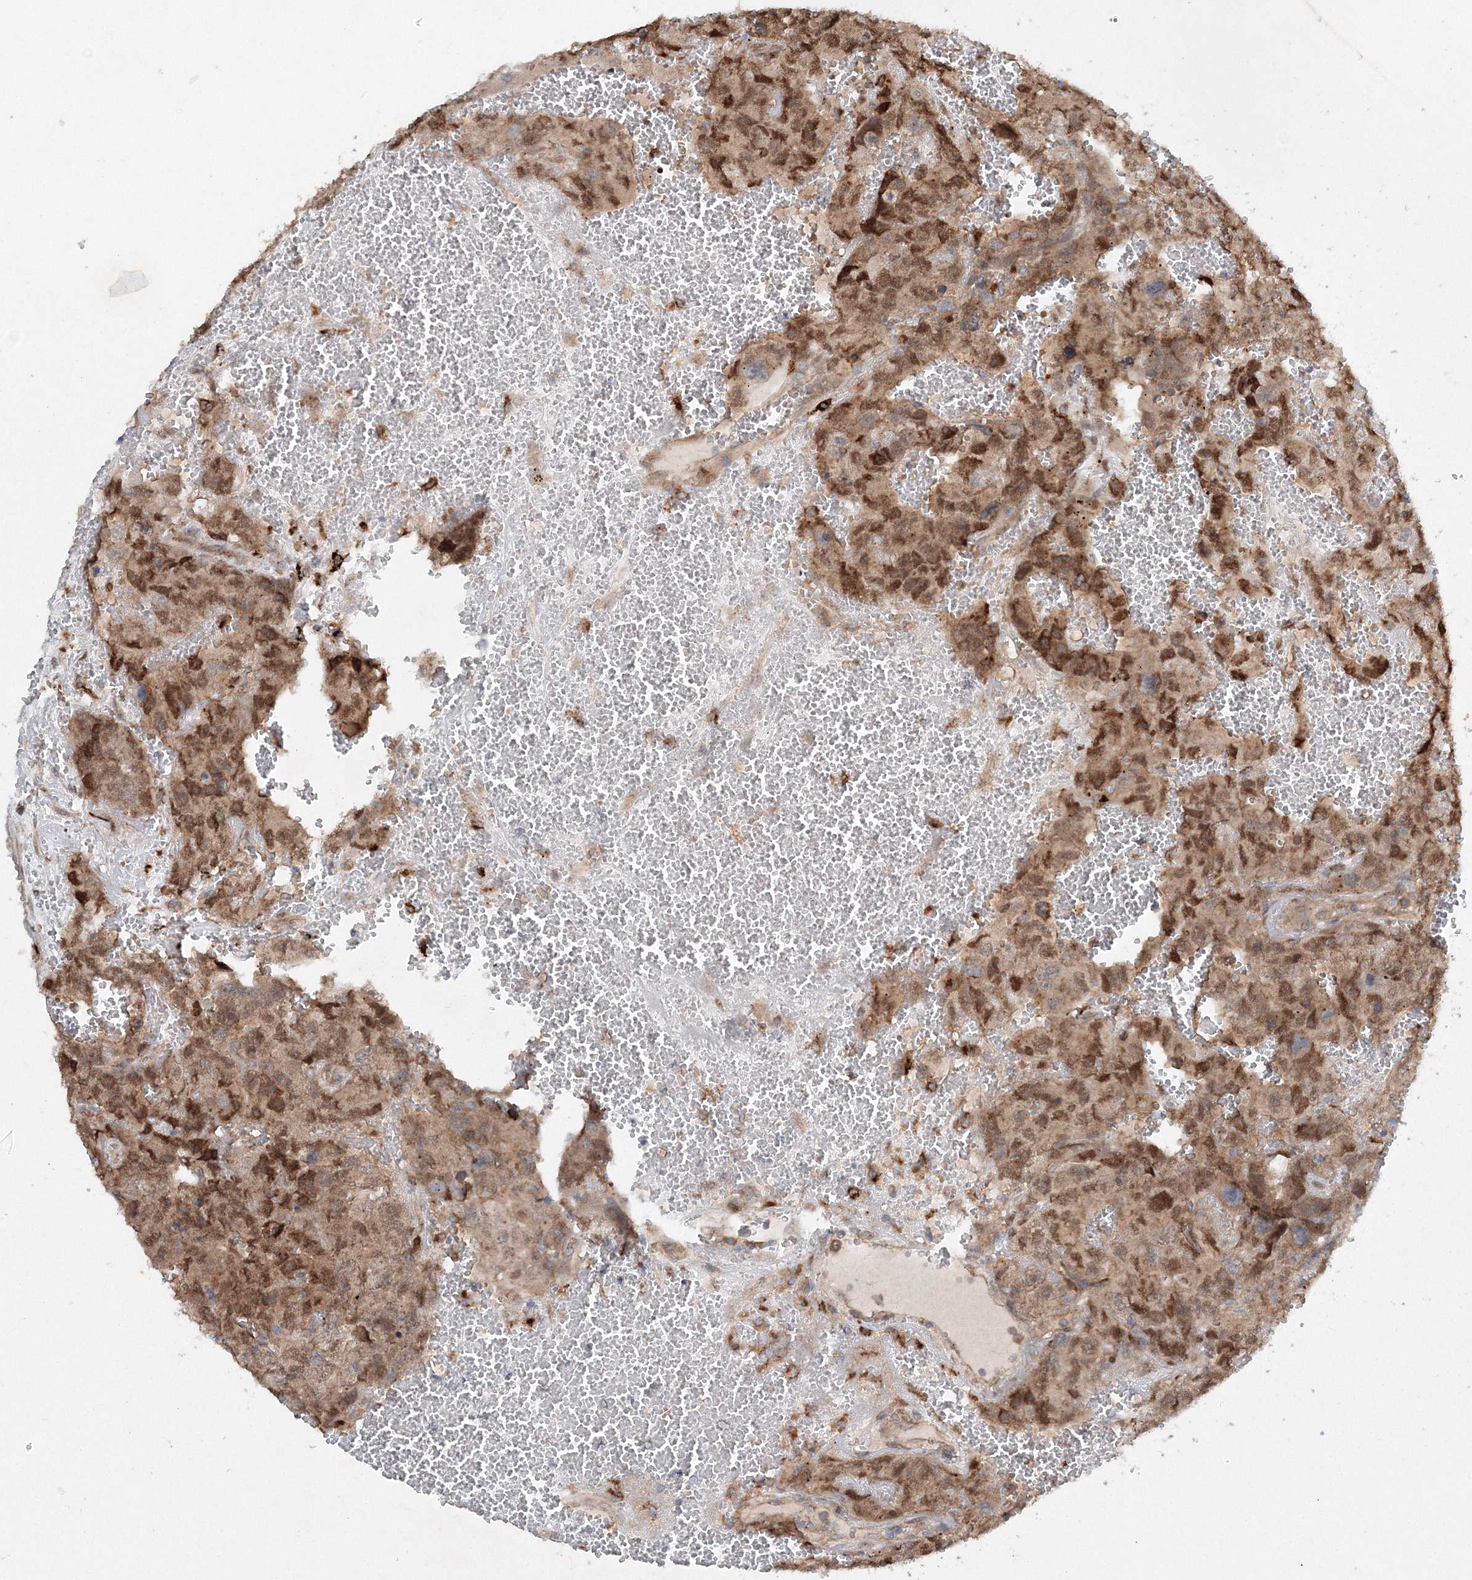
{"staining": {"intensity": "moderate", "quantity": ">75%", "location": "cytoplasmic/membranous,nuclear"}, "tissue": "testis cancer", "cell_type": "Tumor cells", "image_type": "cancer", "snomed": [{"axis": "morphology", "description": "Carcinoma, Embryonal, NOS"}, {"axis": "topography", "description": "Testis"}], "caption": "Immunohistochemical staining of testis cancer (embryonal carcinoma) exhibits medium levels of moderate cytoplasmic/membranous and nuclear expression in about >75% of tumor cells. The protein of interest is stained brown, and the nuclei are stained in blue (DAB IHC with brightfield microscopy, high magnification).", "gene": "SLC36A1", "patient": {"sex": "male", "age": 45}}